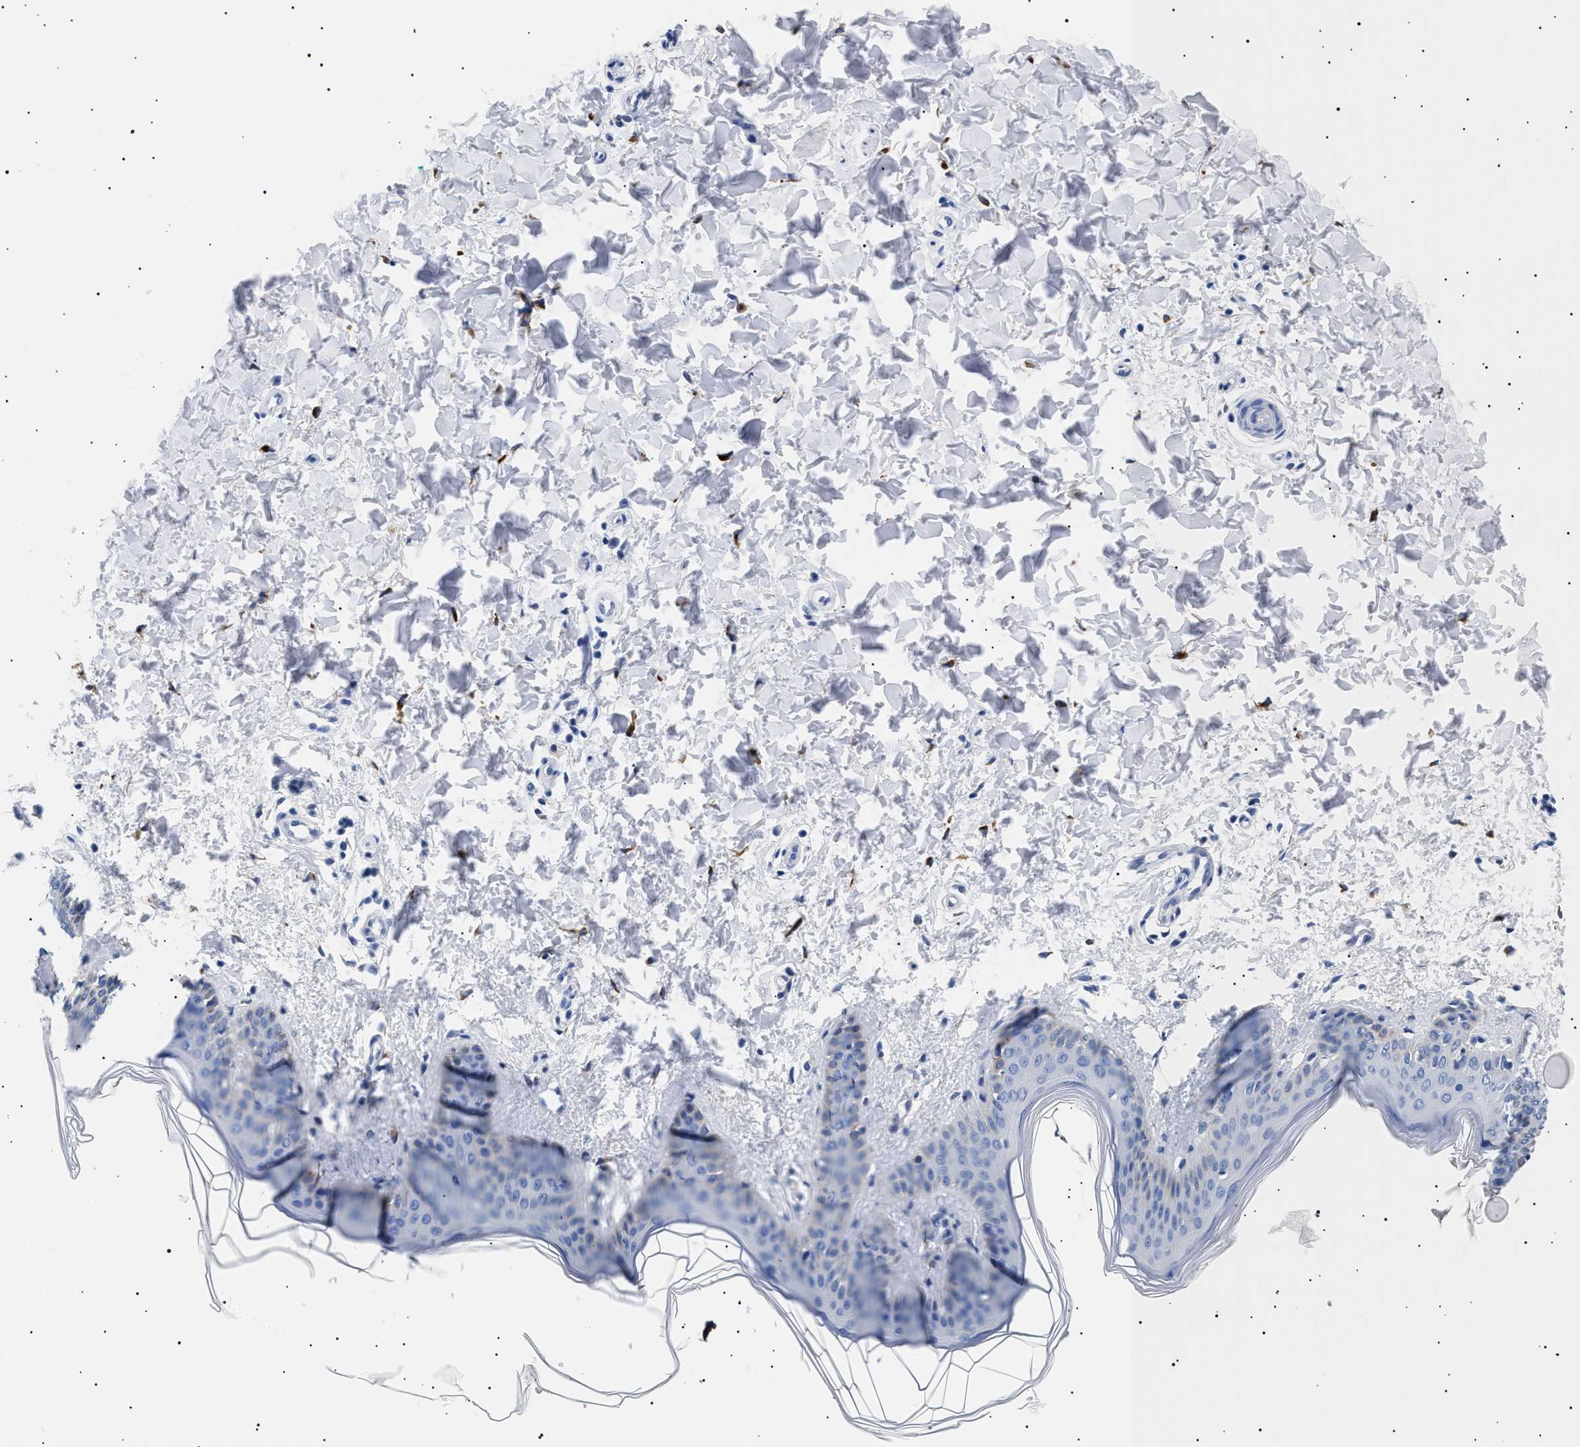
{"staining": {"intensity": "moderate", "quantity": "25%-75%", "location": "cytoplasmic/membranous"}, "tissue": "skin", "cell_type": "Fibroblasts", "image_type": "normal", "snomed": [{"axis": "morphology", "description": "Normal tissue, NOS"}, {"axis": "topography", "description": "Skin"}], "caption": "DAB immunohistochemical staining of normal human skin demonstrates moderate cytoplasmic/membranous protein staining in approximately 25%-75% of fibroblasts. Nuclei are stained in blue.", "gene": "HEMGN", "patient": {"sex": "female", "age": 17}}